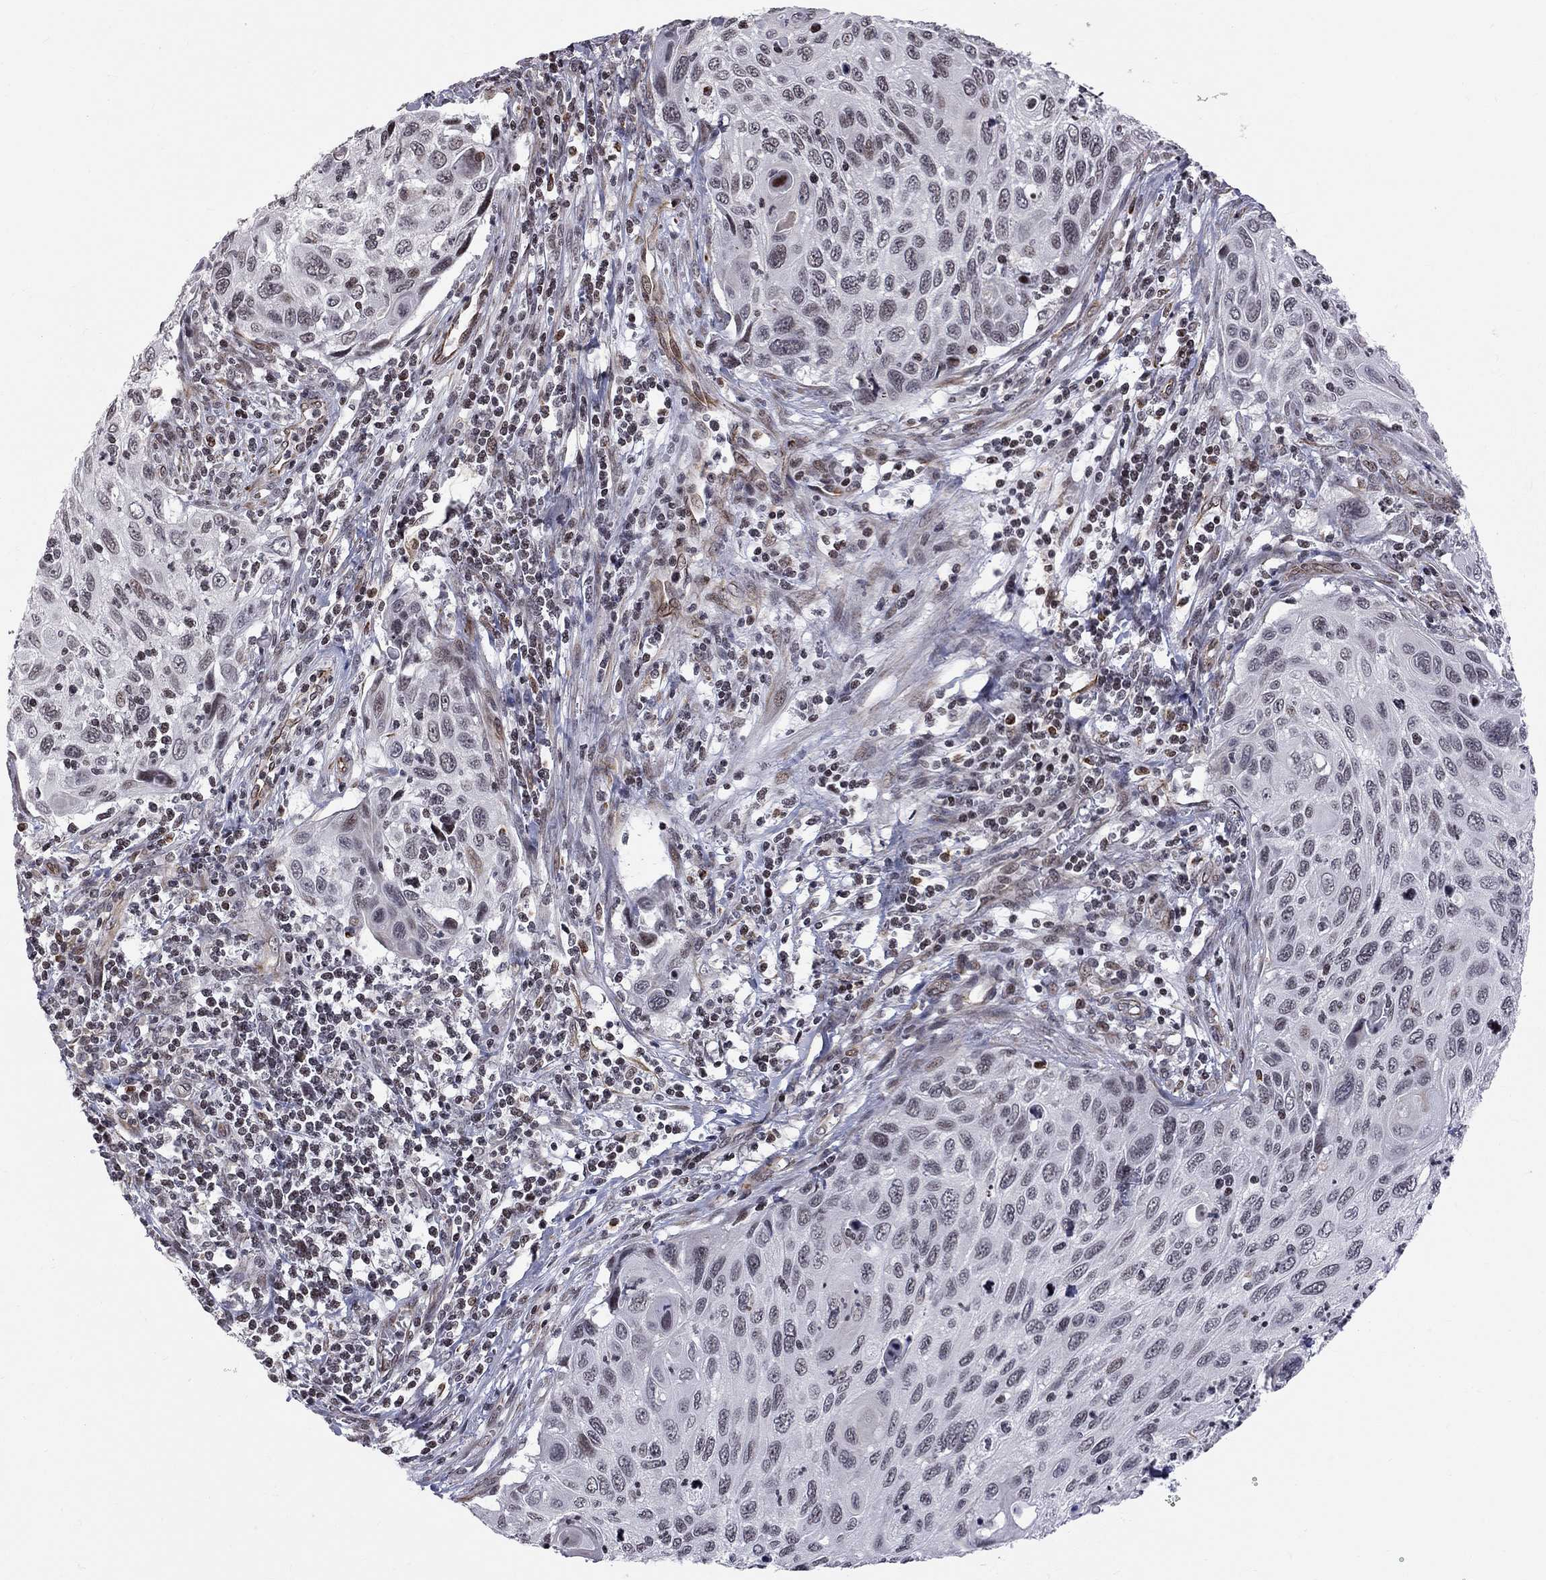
{"staining": {"intensity": "negative", "quantity": "none", "location": "none"}, "tissue": "cervical cancer", "cell_type": "Tumor cells", "image_type": "cancer", "snomed": [{"axis": "morphology", "description": "Squamous cell carcinoma, NOS"}, {"axis": "topography", "description": "Cervix"}], "caption": "Tumor cells show no significant protein positivity in cervical cancer.", "gene": "MTNR1B", "patient": {"sex": "female", "age": 70}}